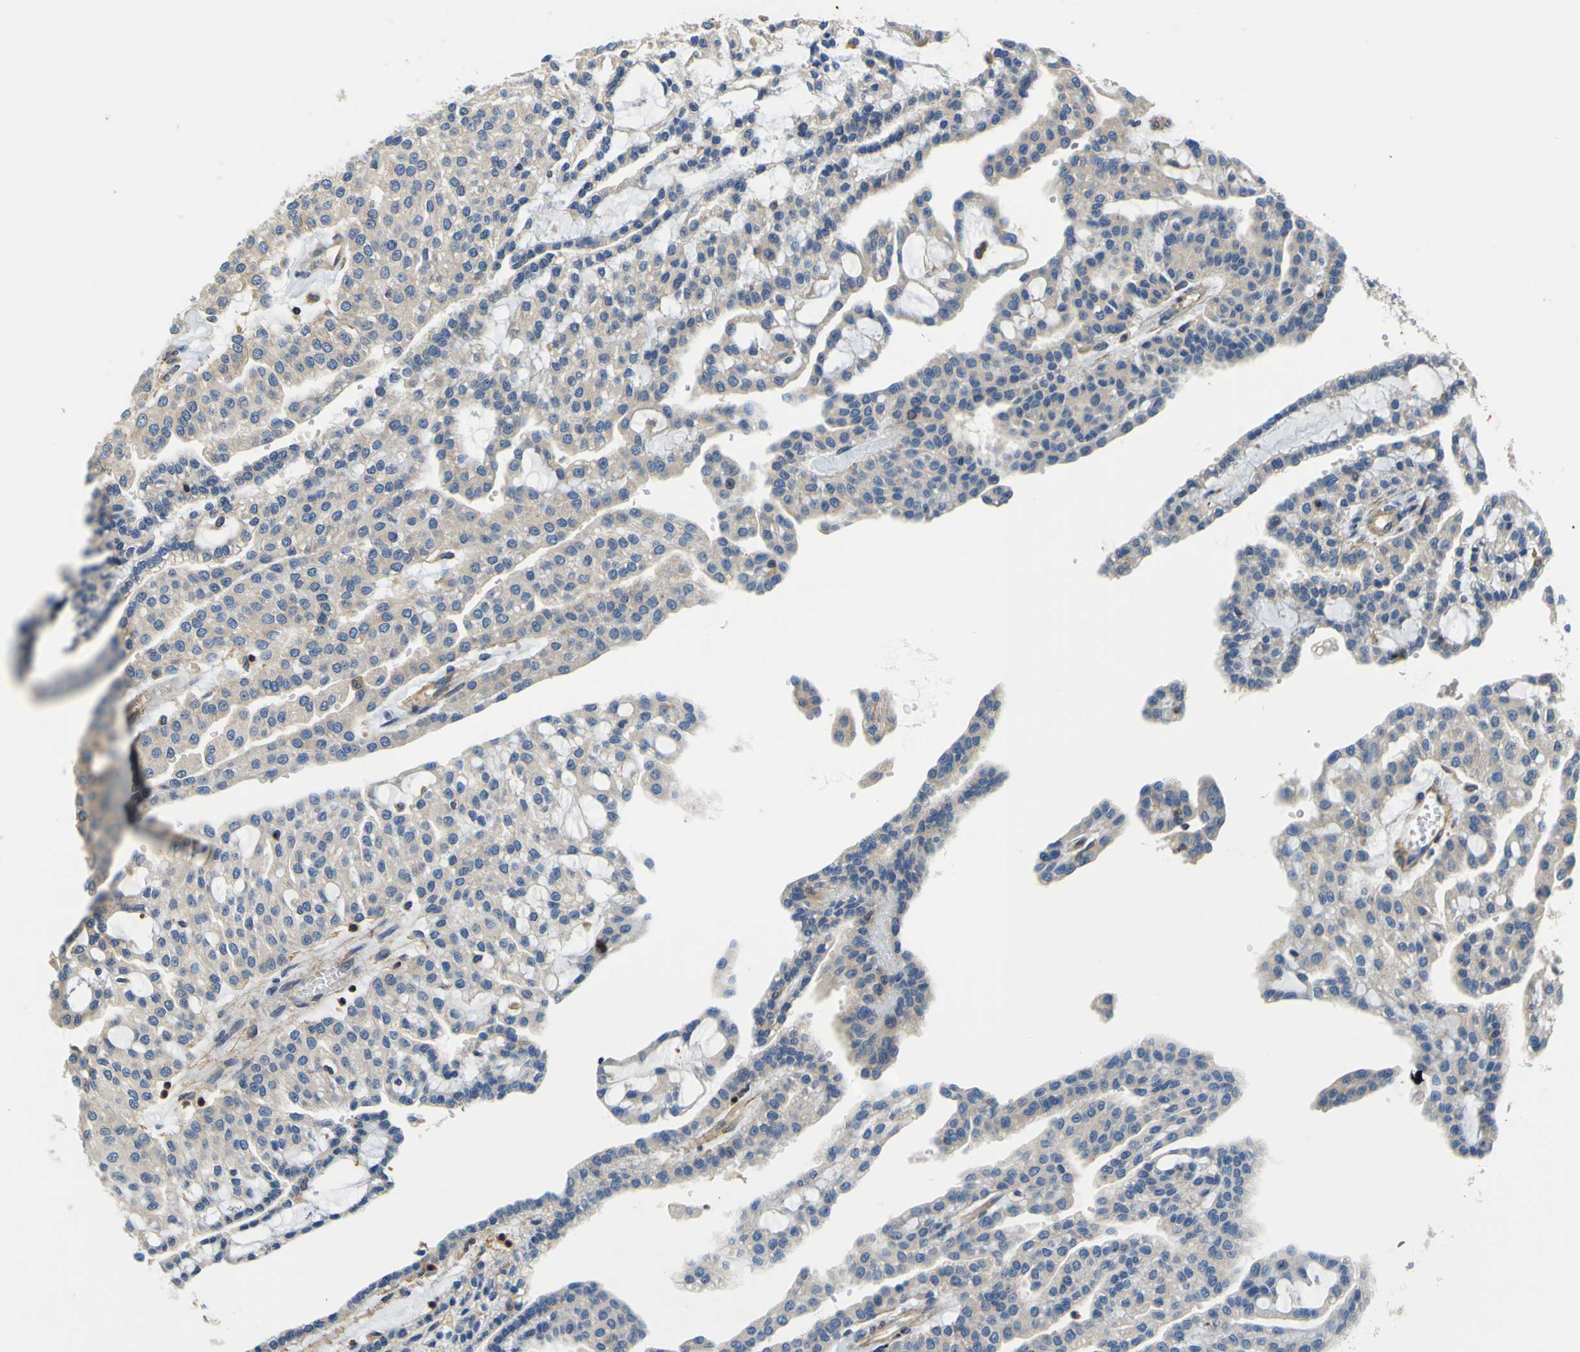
{"staining": {"intensity": "negative", "quantity": "none", "location": "none"}, "tissue": "renal cancer", "cell_type": "Tumor cells", "image_type": "cancer", "snomed": [{"axis": "morphology", "description": "Adenocarcinoma, NOS"}, {"axis": "topography", "description": "Kidney"}], "caption": "Adenocarcinoma (renal) was stained to show a protein in brown. There is no significant positivity in tumor cells.", "gene": "CNR2", "patient": {"sex": "male", "age": 63}}